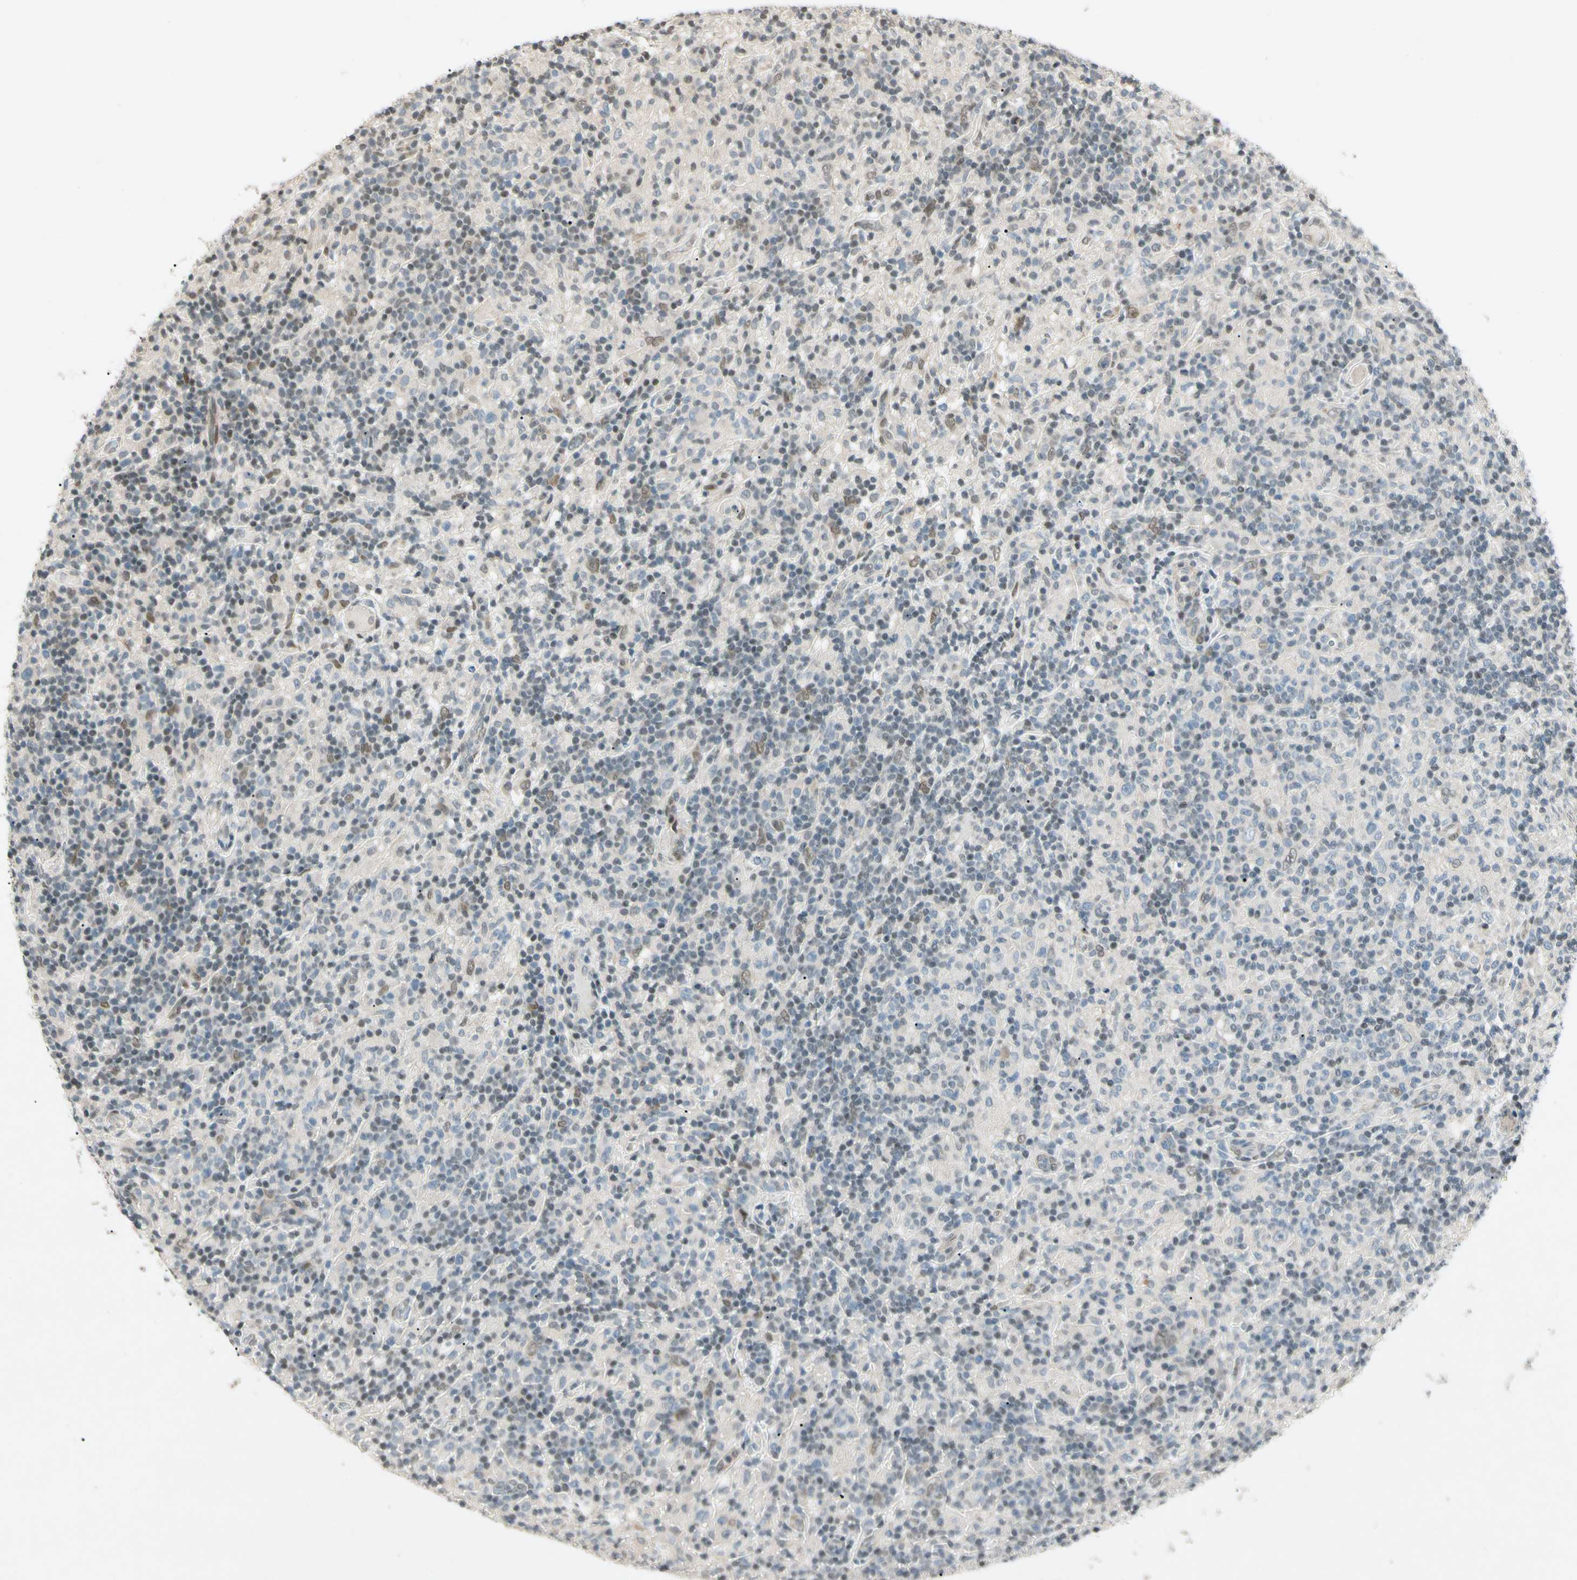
{"staining": {"intensity": "negative", "quantity": "none", "location": "none"}, "tissue": "lymphoma", "cell_type": "Tumor cells", "image_type": "cancer", "snomed": [{"axis": "morphology", "description": "Hodgkin's disease, NOS"}, {"axis": "topography", "description": "Lymph node"}], "caption": "Micrograph shows no protein positivity in tumor cells of Hodgkin's disease tissue.", "gene": "ZBTB4", "patient": {"sex": "male", "age": 70}}